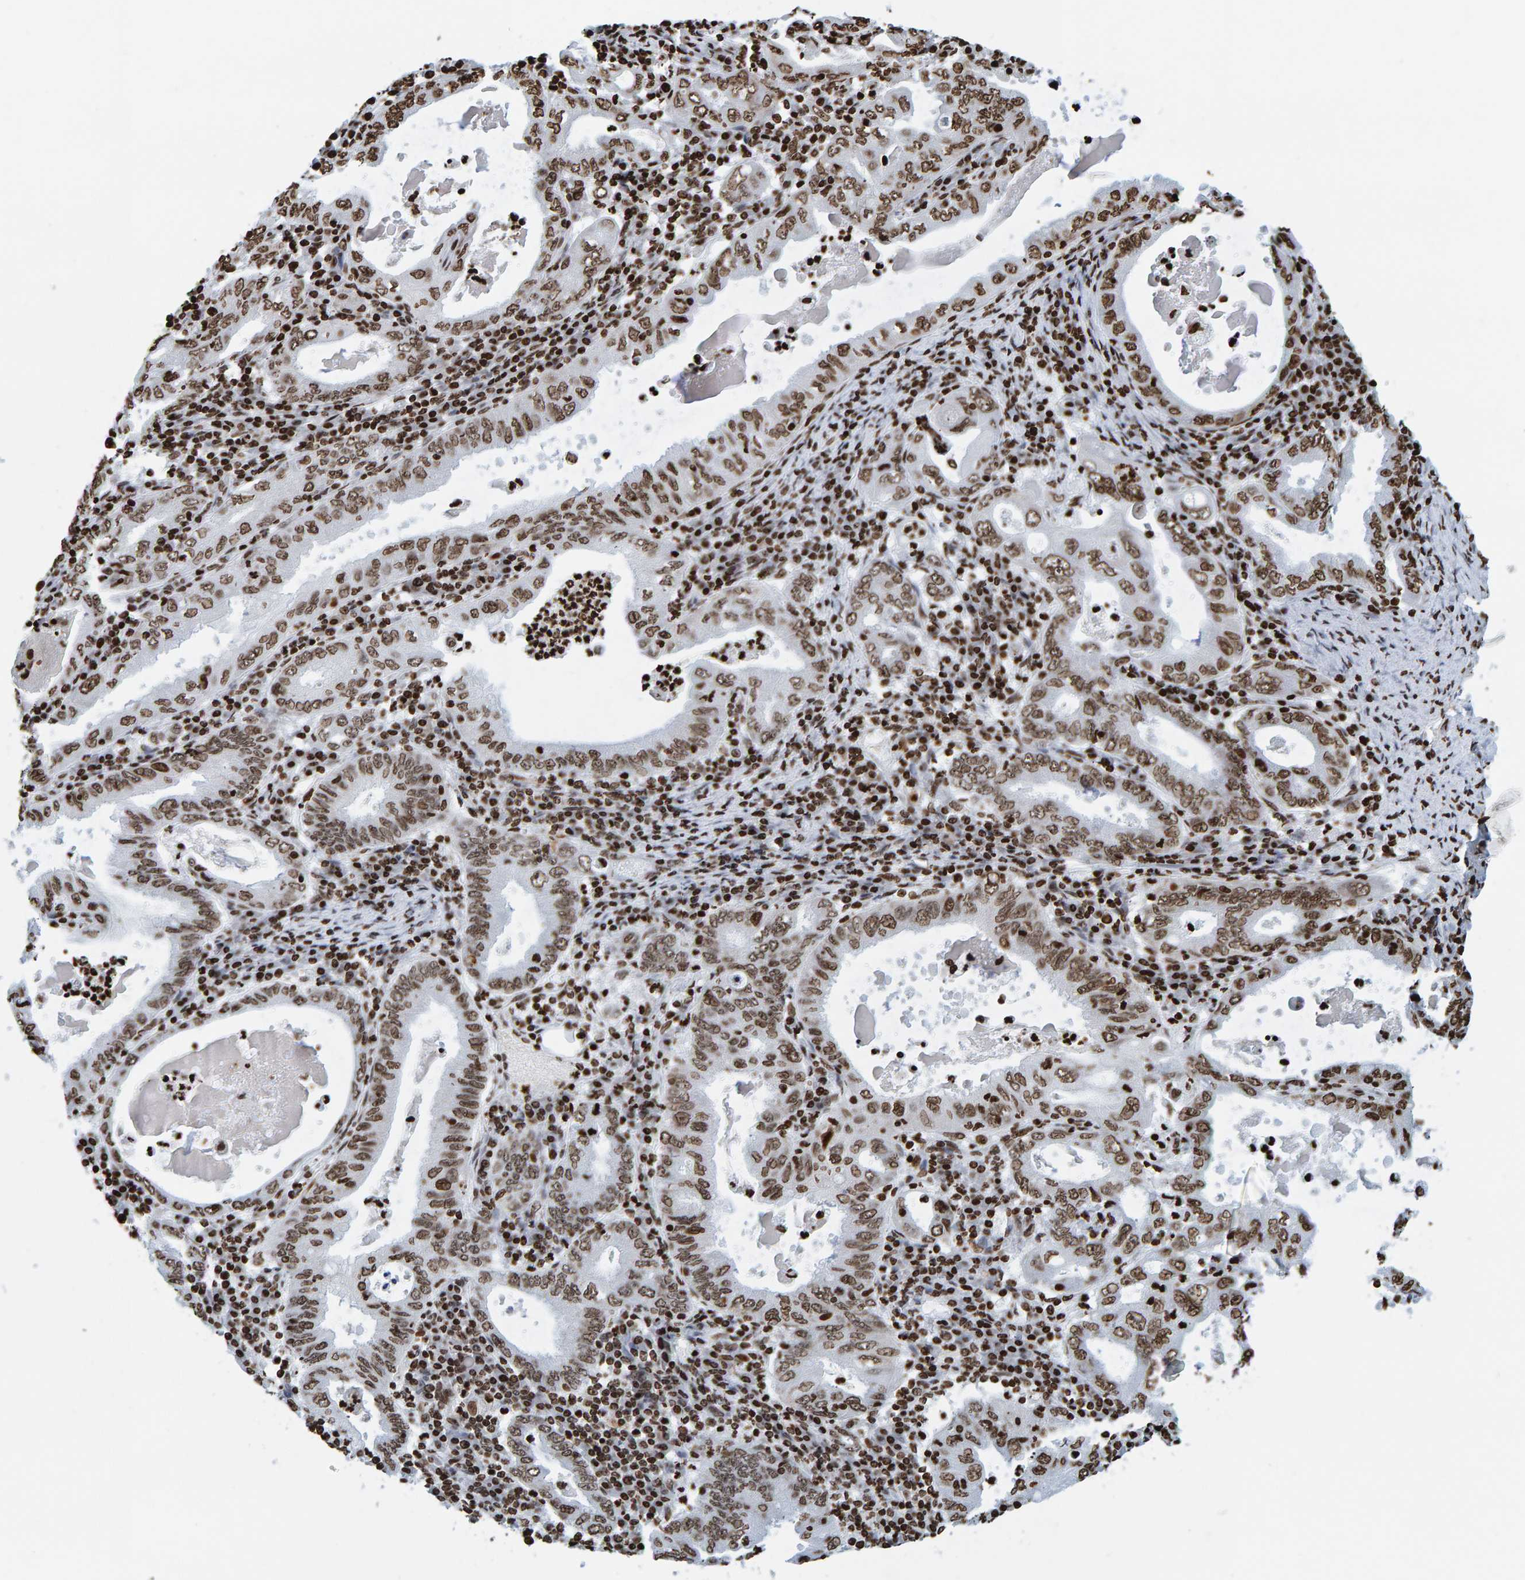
{"staining": {"intensity": "strong", "quantity": ">75%", "location": "nuclear"}, "tissue": "stomach cancer", "cell_type": "Tumor cells", "image_type": "cancer", "snomed": [{"axis": "morphology", "description": "Normal tissue, NOS"}, {"axis": "morphology", "description": "Adenocarcinoma, NOS"}, {"axis": "topography", "description": "Esophagus"}, {"axis": "topography", "description": "Stomach, upper"}, {"axis": "topography", "description": "Peripheral nerve tissue"}], "caption": "Human stomach cancer stained with a brown dye demonstrates strong nuclear positive expression in approximately >75% of tumor cells.", "gene": "BRF2", "patient": {"sex": "male", "age": 62}}